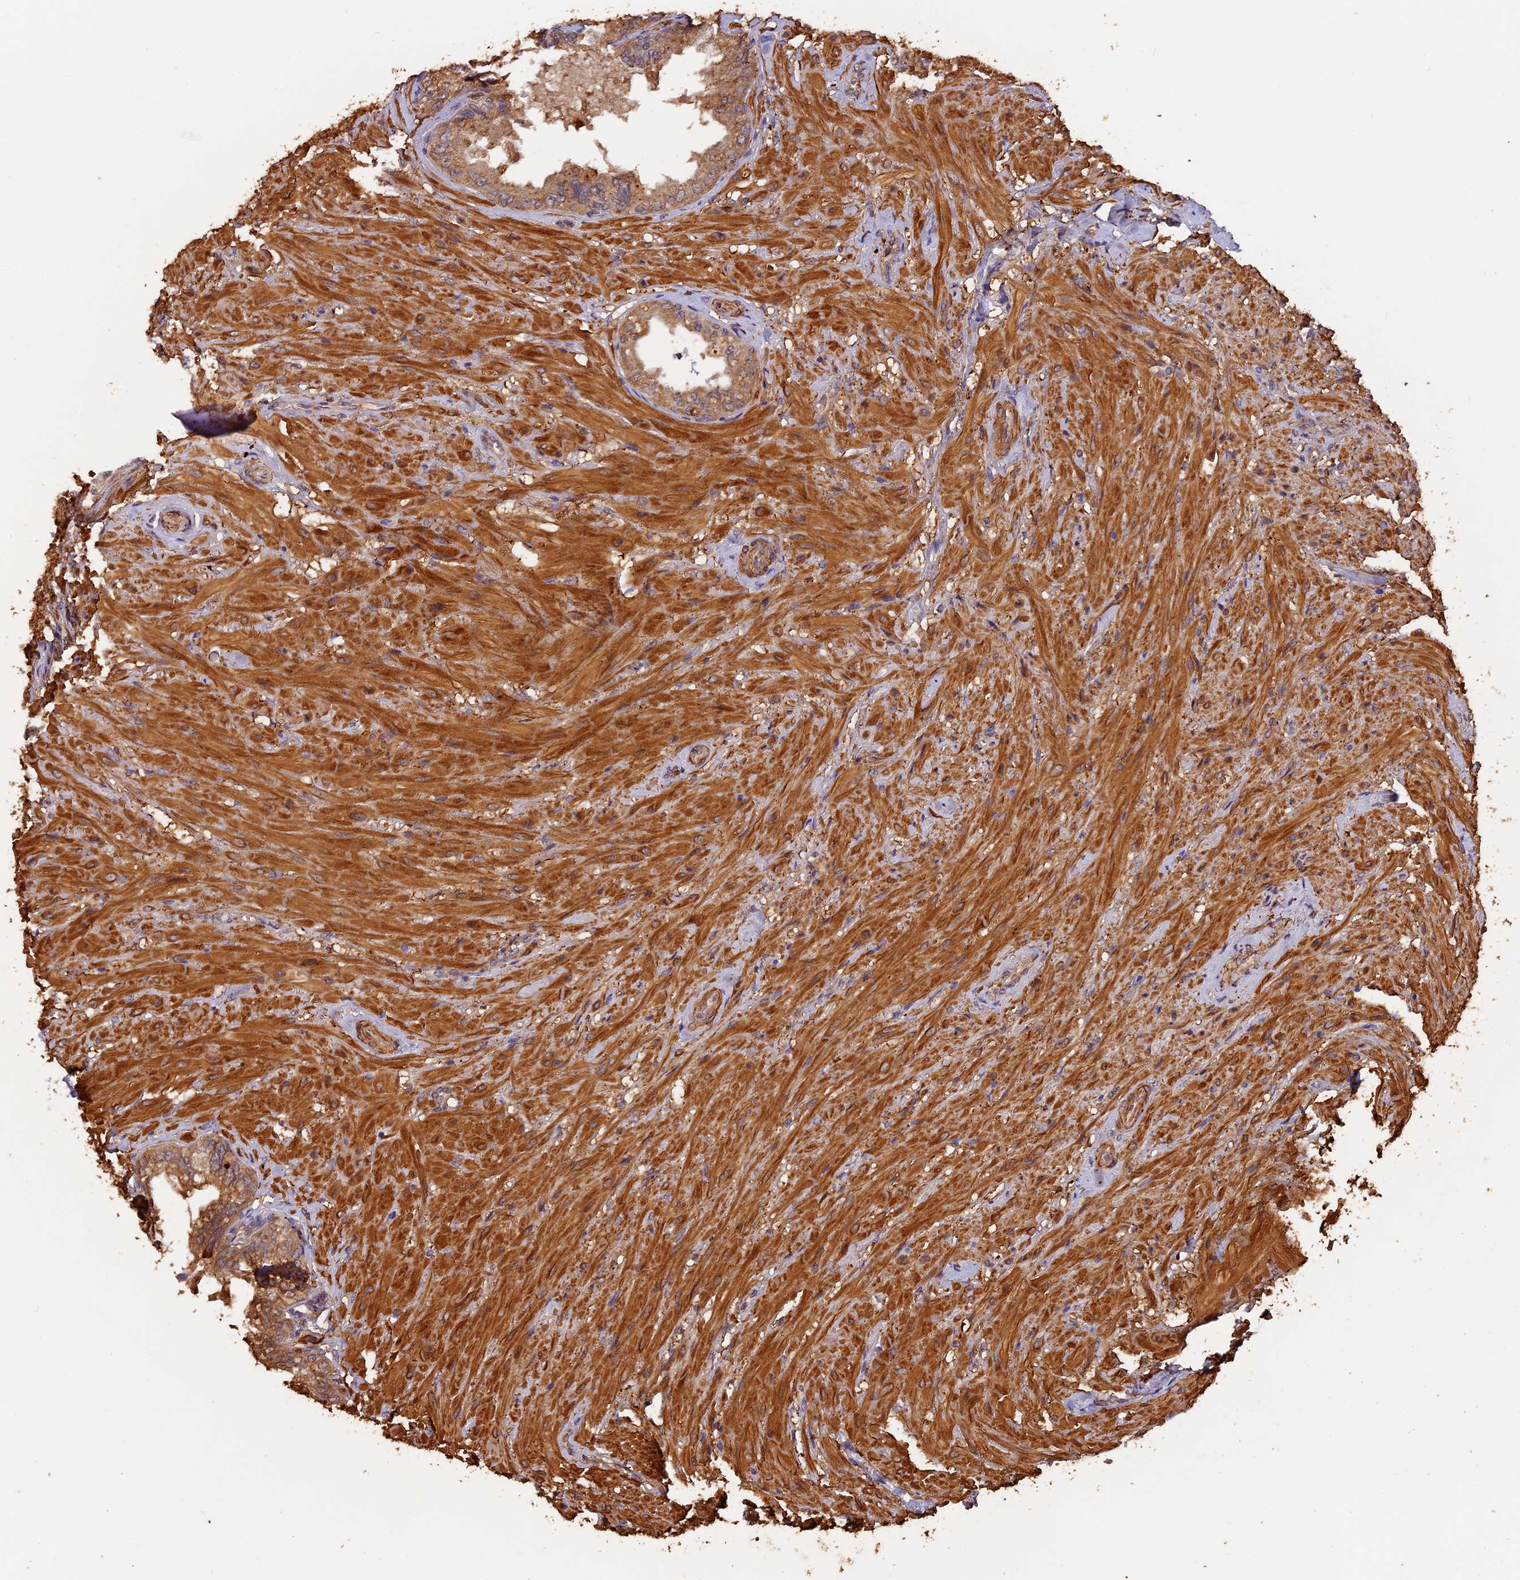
{"staining": {"intensity": "moderate", "quantity": ">75%", "location": "cytoplasmic/membranous"}, "tissue": "seminal vesicle", "cell_type": "Glandular cells", "image_type": "normal", "snomed": [{"axis": "morphology", "description": "Normal tissue, NOS"}, {"axis": "topography", "description": "Seminal veicle"}, {"axis": "topography", "description": "Peripheral nerve tissue"}], "caption": "Moderate cytoplasmic/membranous protein positivity is identified in approximately >75% of glandular cells in seminal vesicle.", "gene": "MMP15", "patient": {"sex": "male", "age": 63}}